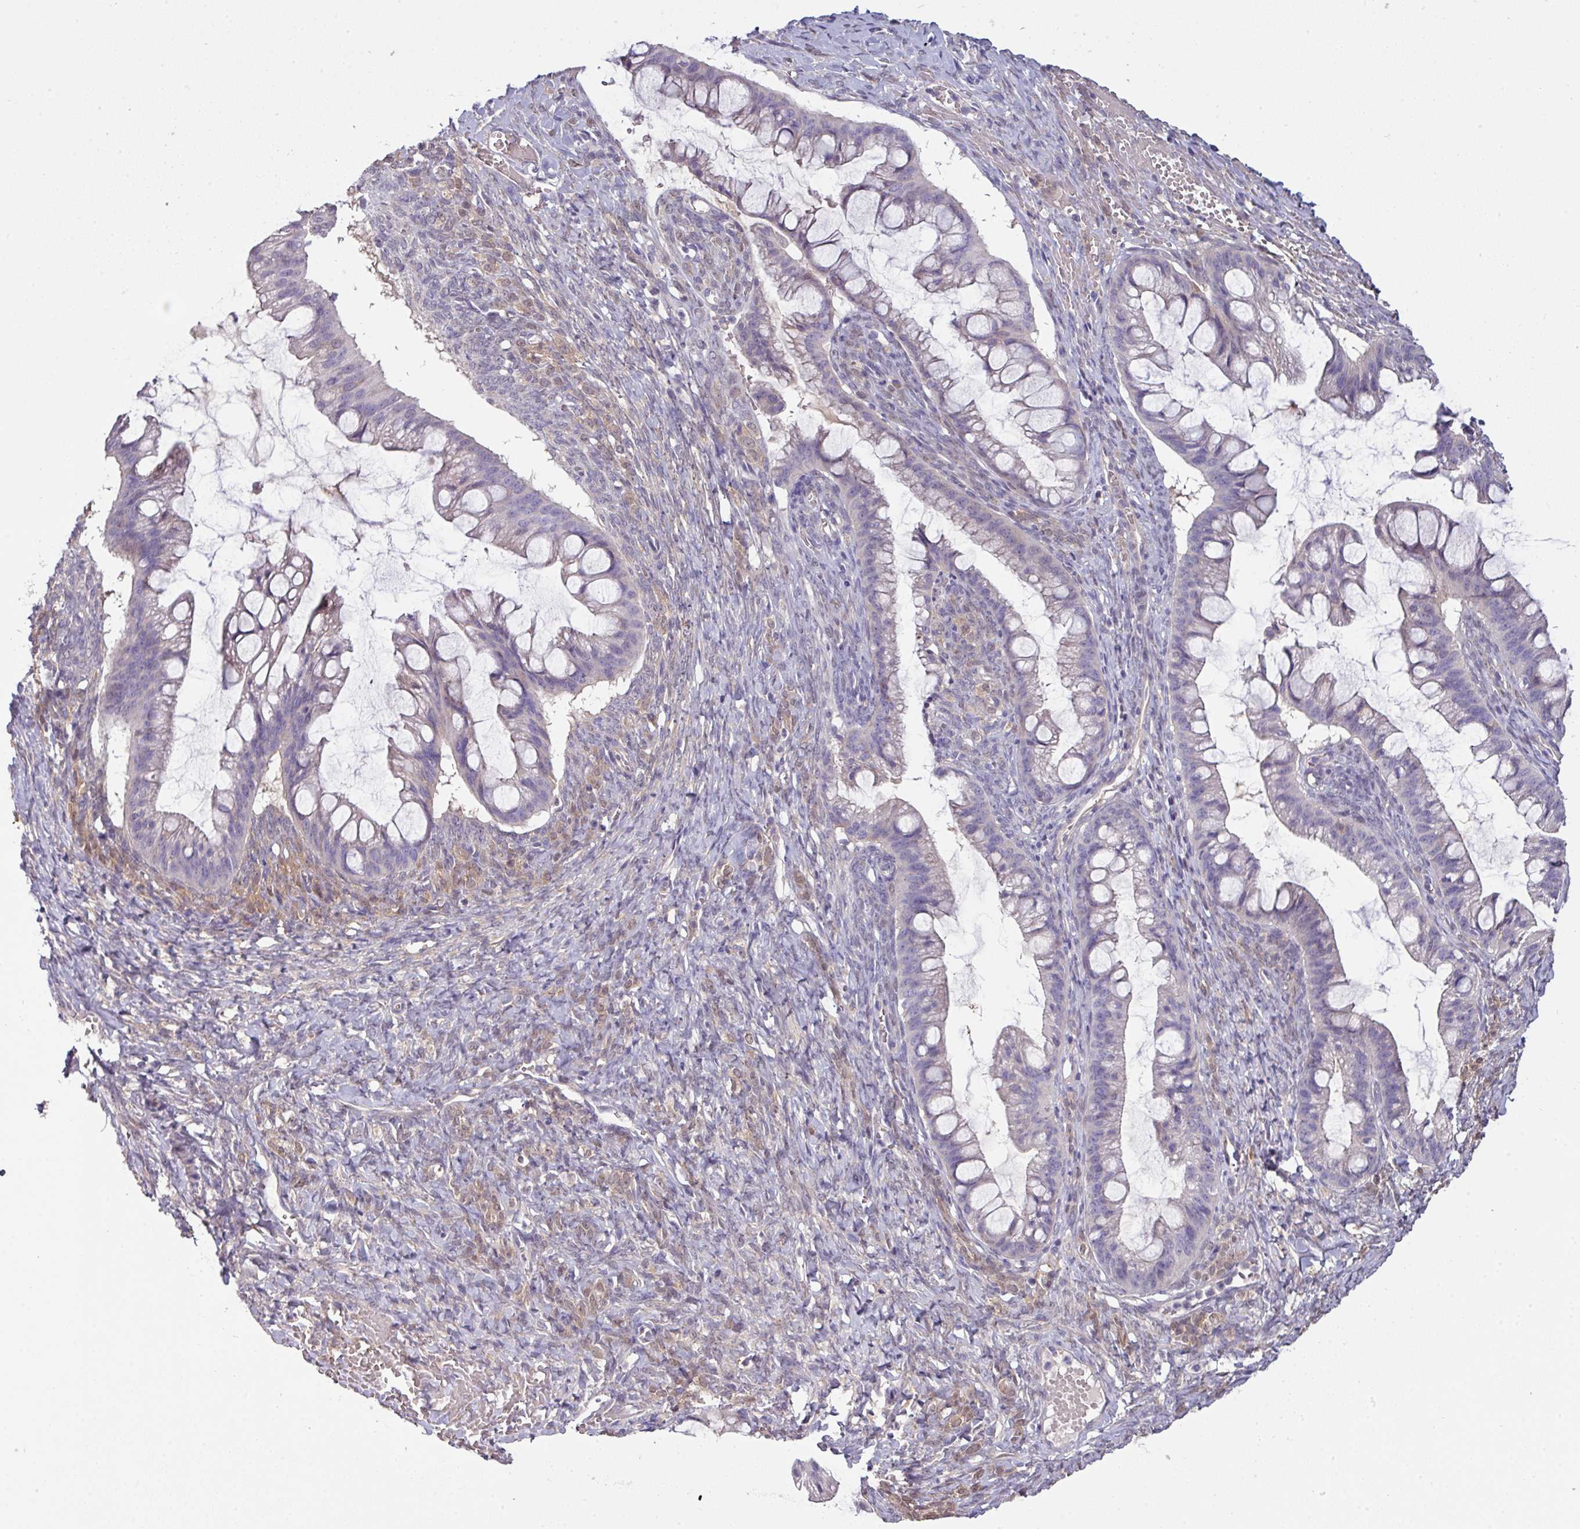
{"staining": {"intensity": "negative", "quantity": "none", "location": "none"}, "tissue": "ovarian cancer", "cell_type": "Tumor cells", "image_type": "cancer", "snomed": [{"axis": "morphology", "description": "Cystadenocarcinoma, mucinous, NOS"}, {"axis": "topography", "description": "Ovary"}], "caption": "This is an immunohistochemistry (IHC) micrograph of ovarian mucinous cystadenocarcinoma. There is no staining in tumor cells.", "gene": "SLAMF6", "patient": {"sex": "female", "age": 73}}